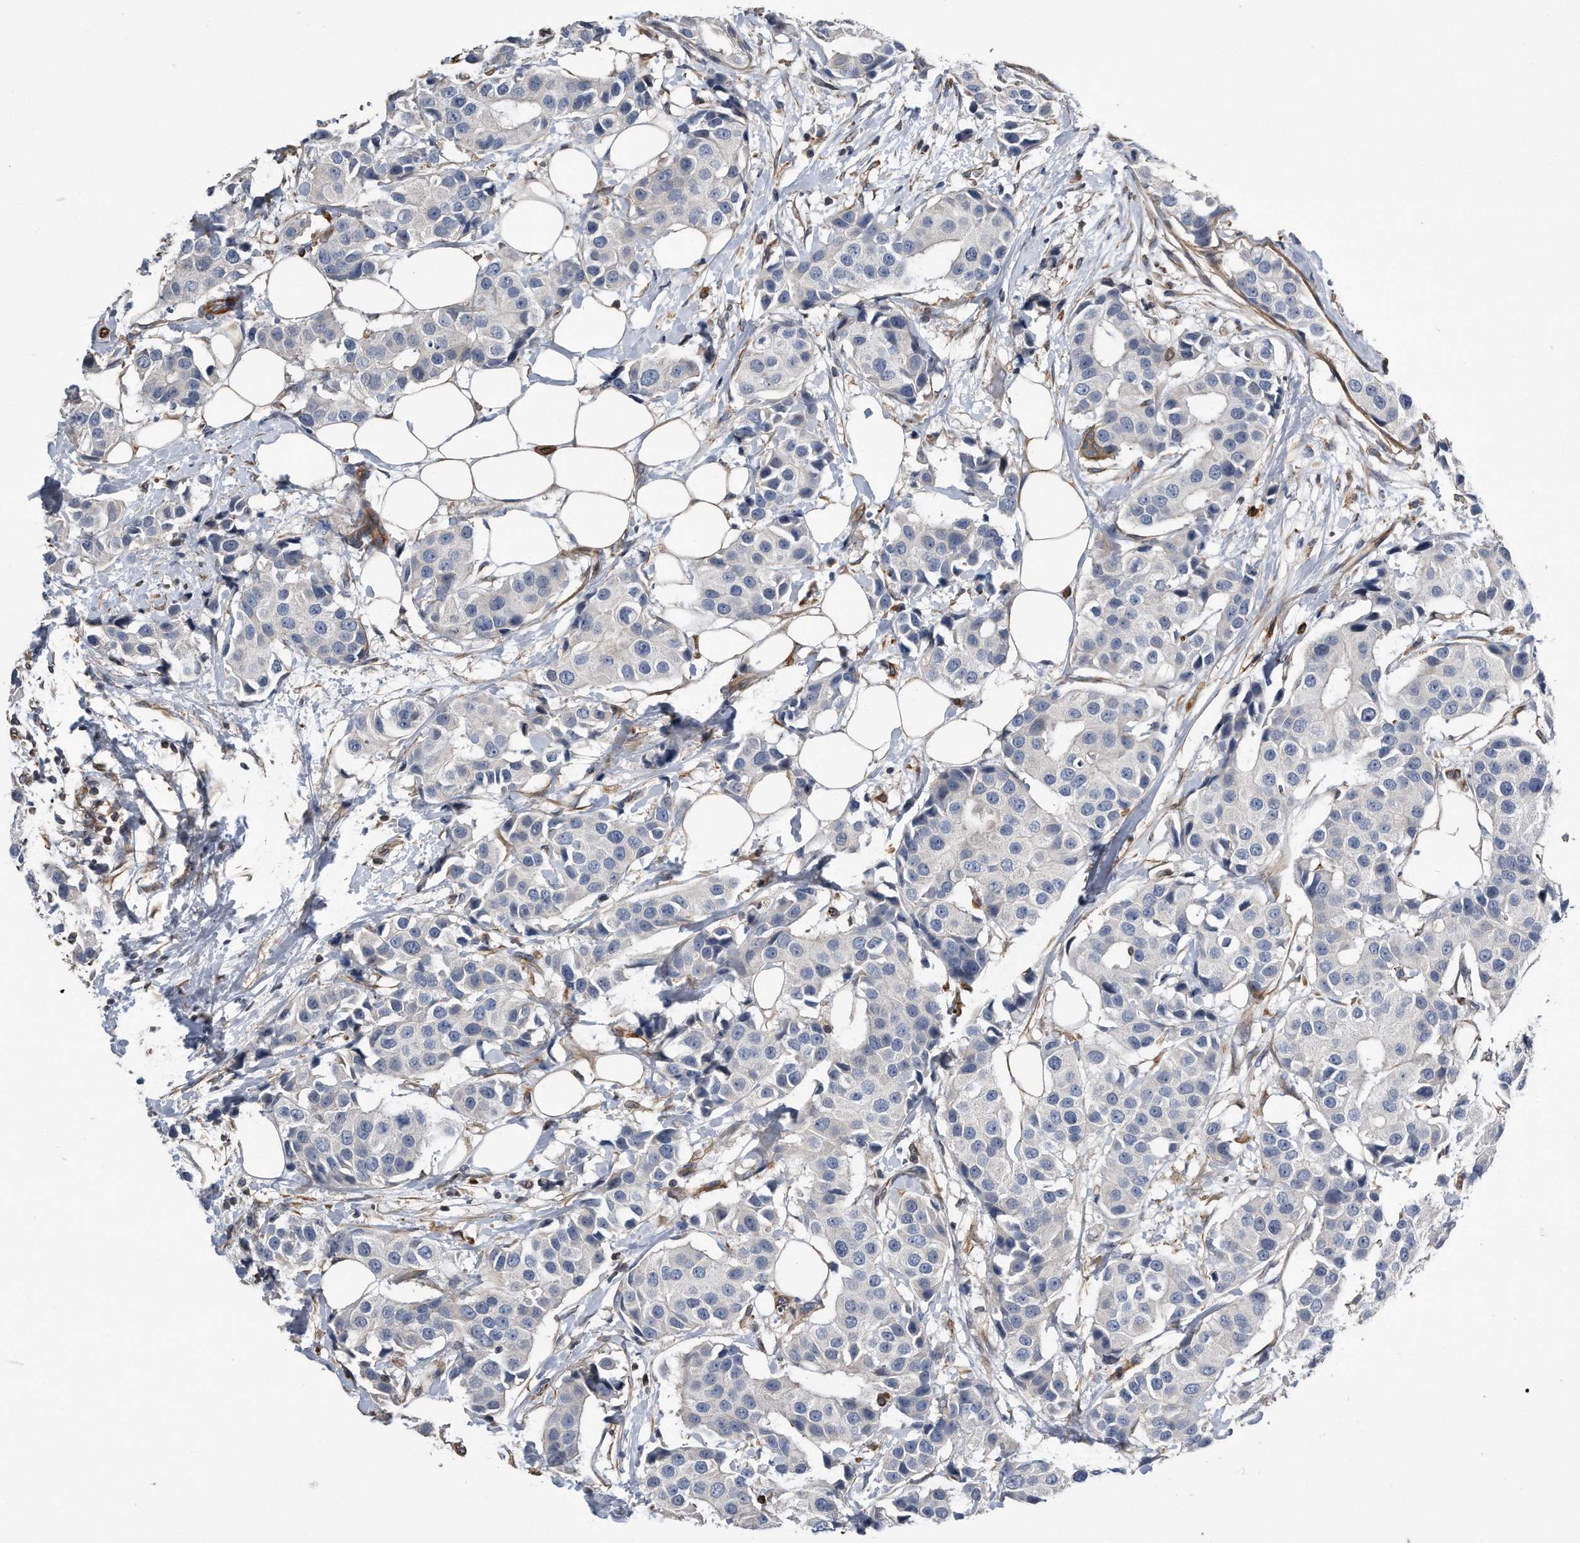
{"staining": {"intensity": "negative", "quantity": "none", "location": "none"}, "tissue": "breast cancer", "cell_type": "Tumor cells", "image_type": "cancer", "snomed": [{"axis": "morphology", "description": "Normal tissue, NOS"}, {"axis": "morphology", "description": "Duct carcinoma"}, {"axis": "topography", "description": "Breast"}], "caption": "Immunohistochemical staining of breast invasive ductal carcinoma demonstrates no significant positivity in tumor cells. (Stains: DAB (3,3'-diaminobenzidine) immunohistochemistry with hematoxylin counter stain, Microscopy: brightfield microscopy at high magnification).", "gene": "GPC1", "patient": {"sex": "female", "age": 39}}